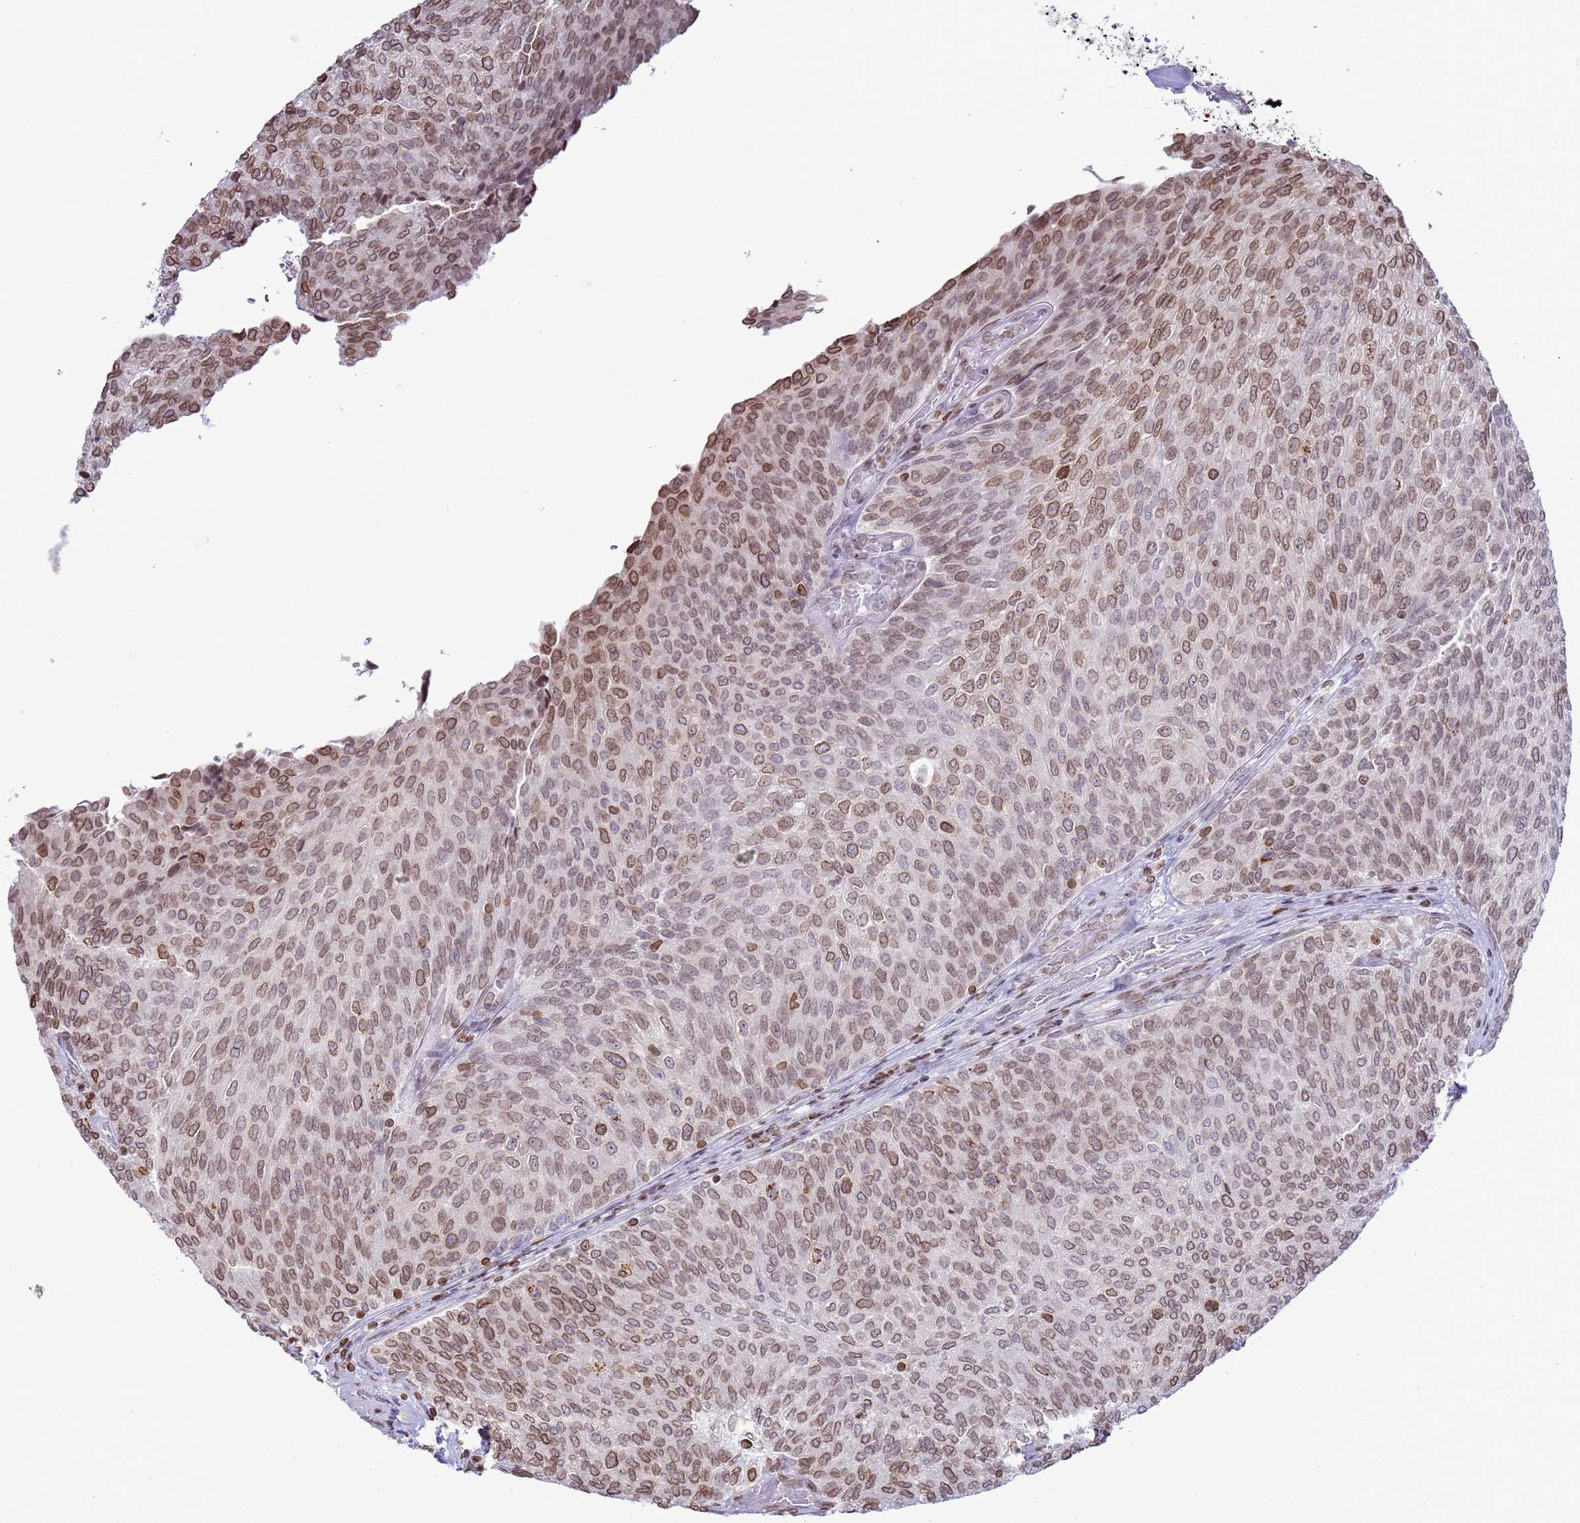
{"staining": {"intensity": "moderate", "quantity": ">75%", "location": "cytoplasmic/membranous,nuclear"}, "tissue": "urothelial cancer", "cell_type": "Tumor cells", "image_type": "cancer", "snomed": [{"axis": "morphology", "description": "Urothelial carcinoma, Low grade"}, {"axis": "topography", "description": "Urinary bladder"}], "caption": "Human urothelial cancer stained with a brown dye exhibits moderate cytoplasmic/membranous and nuclear positive positivity in about >75% of tumor cells.", "gene": "DHX37", "patient": {"sex": "female", "age": 79}}